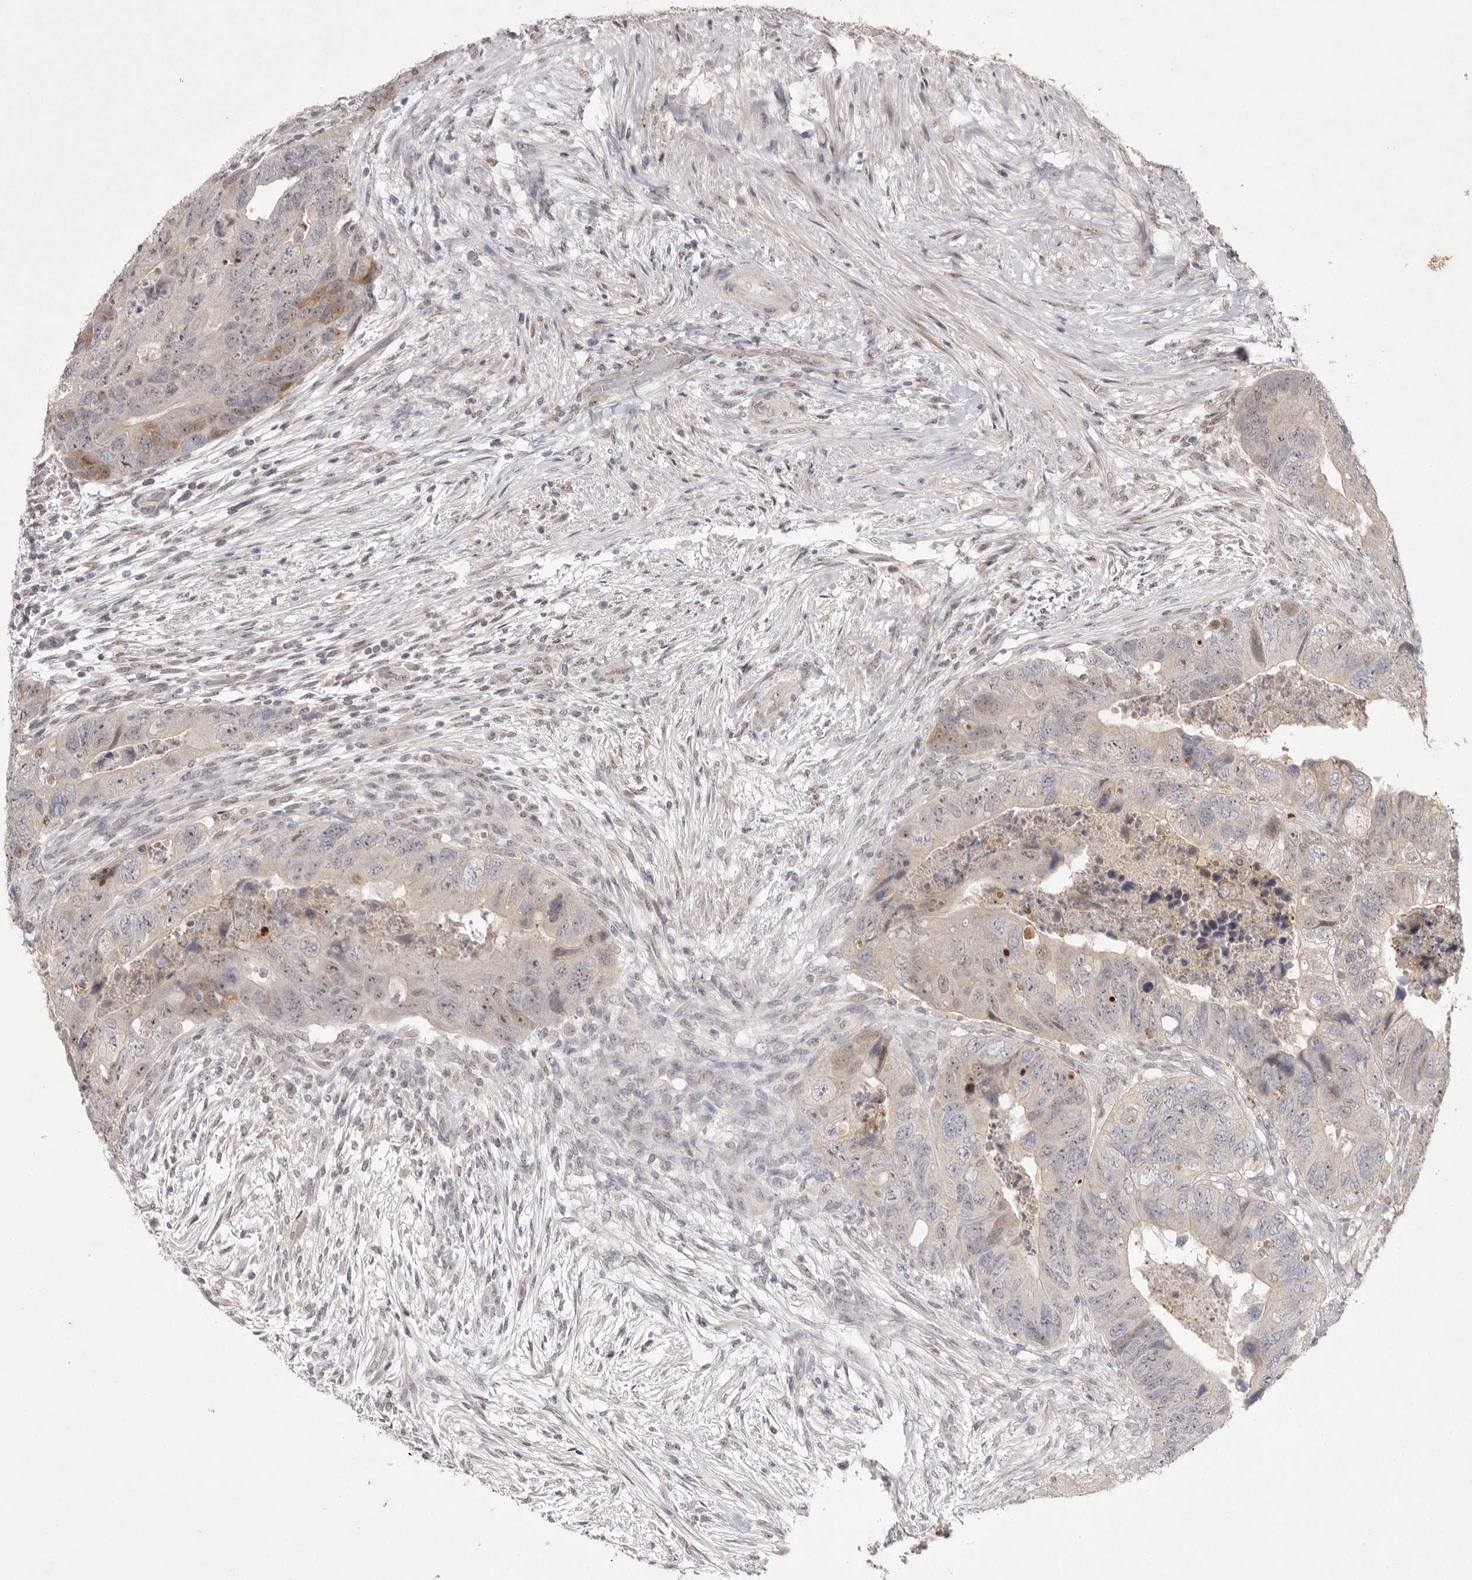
{"staining": {"intensity": "moderate", "quantity": "25%-75%", "location": "cytoplasmic/membranous,nuclear"}, "tissue": "colorectal cancer", "cell_type": "Tumor cells", "image_type": "cancer", "snomed": [{"axis": "morphology", "description": "Adenocarcinoma, NOS"}, {"axis": "topography", "description": "Rectum"}], "caption": "A histopathology image of human colorectal adenocarcinoma stained for a protein exhibits moderate cytoplasmic/membranous and nuclear brown staining in tumor cells. The staining was performed using DAB to visualize the protein expression in brown, while the nuclei were stained in blue with hematoxylin (Magnification: 20x).", "gene": "TADA1", "patient": {"sex": "male", "age": 63}}